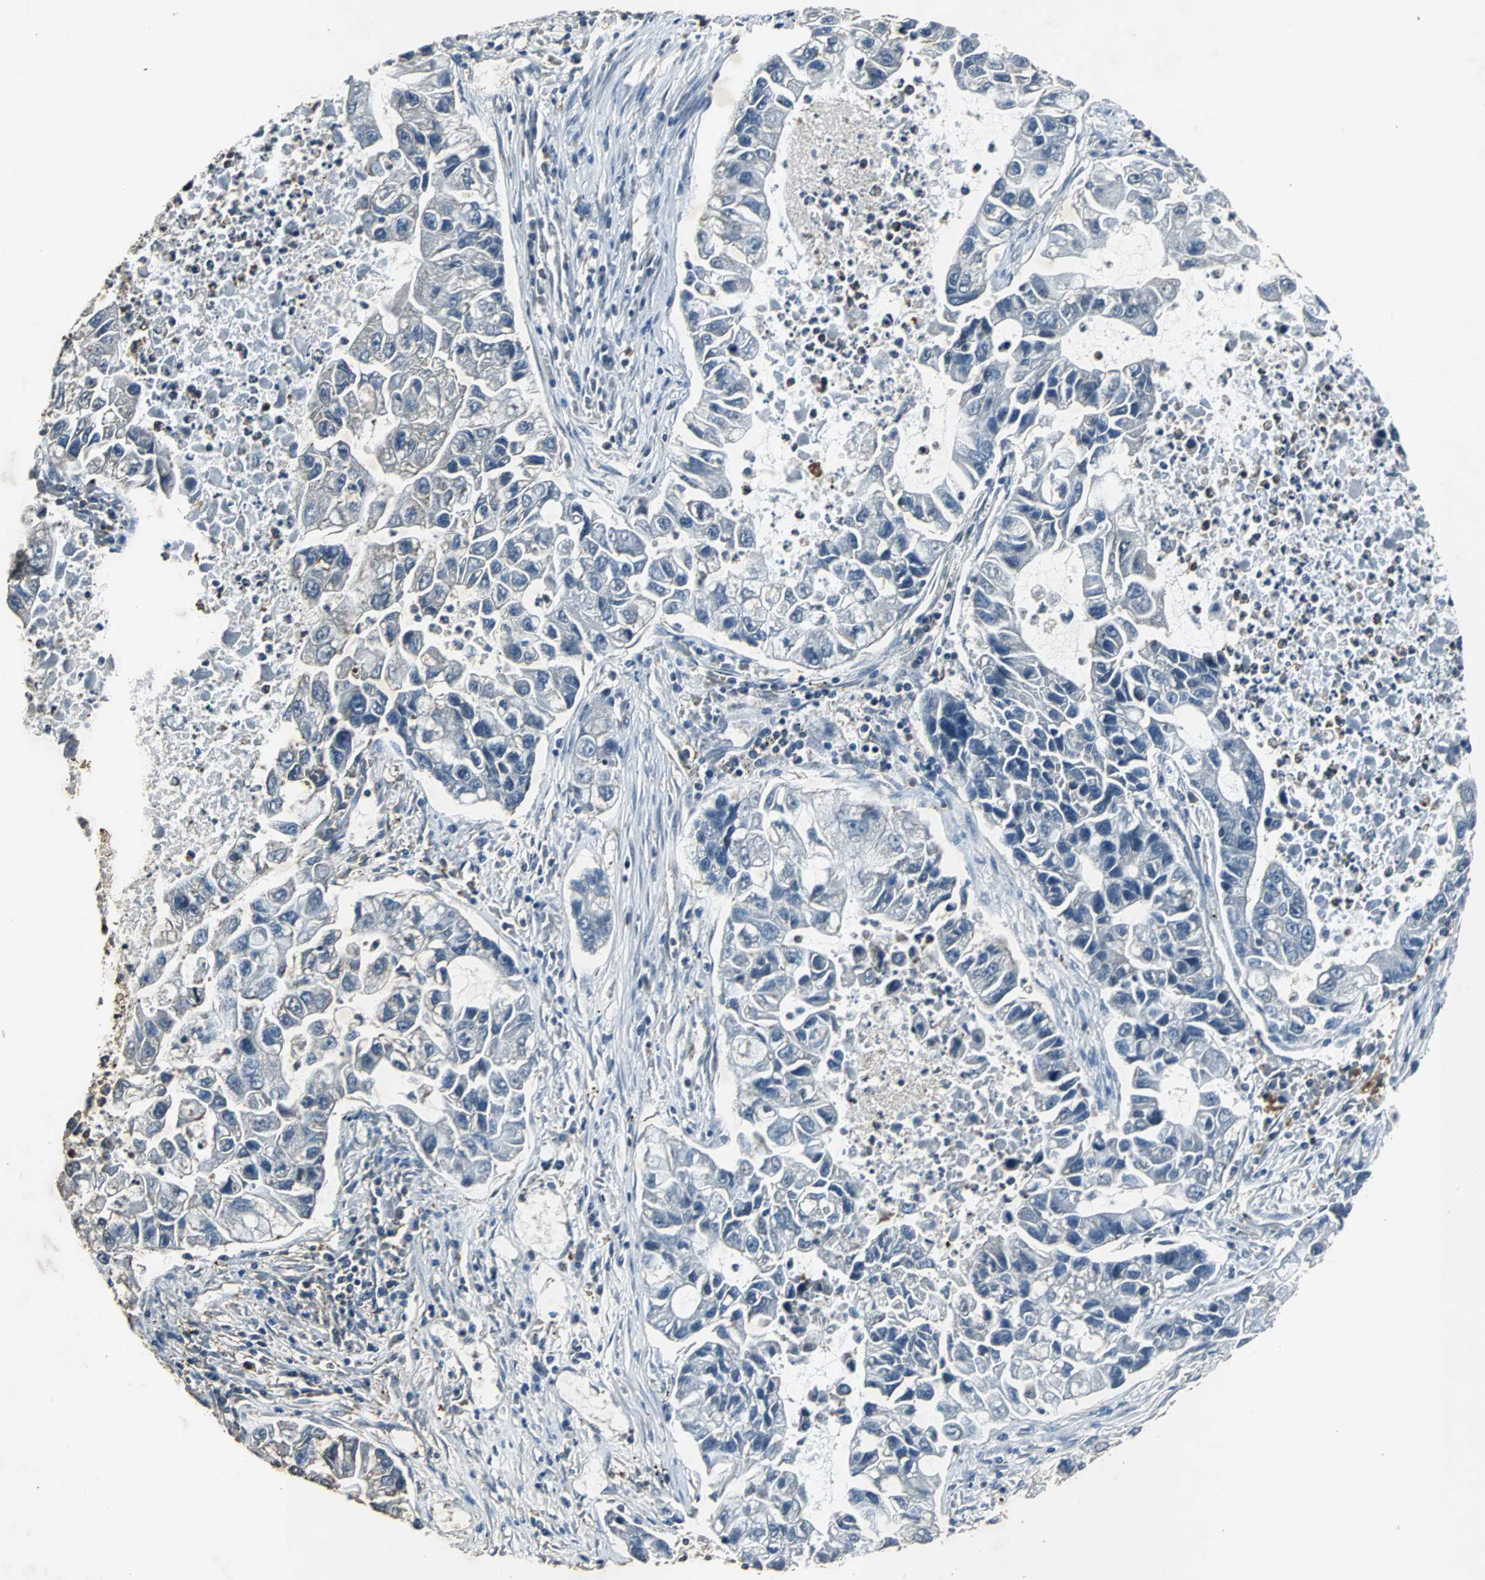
{"staining": {"intensity": "negative", "quantity": "none", "location": "none"}, "tissue": "lung cancer", "cell_type": "Tumor cells", "image_type": "cancer", "snomed": [{"axis": "morphology", "description": "Adenocarcinoma, NOS"}, {"axis": "topography", "description": "Lung"}], "caption": "Protein analysis of lung adenocarcinoma shows no significant expression in tumor cells.", "gene": "SOS1", "patient": {"sex": "female", "age": 51}}